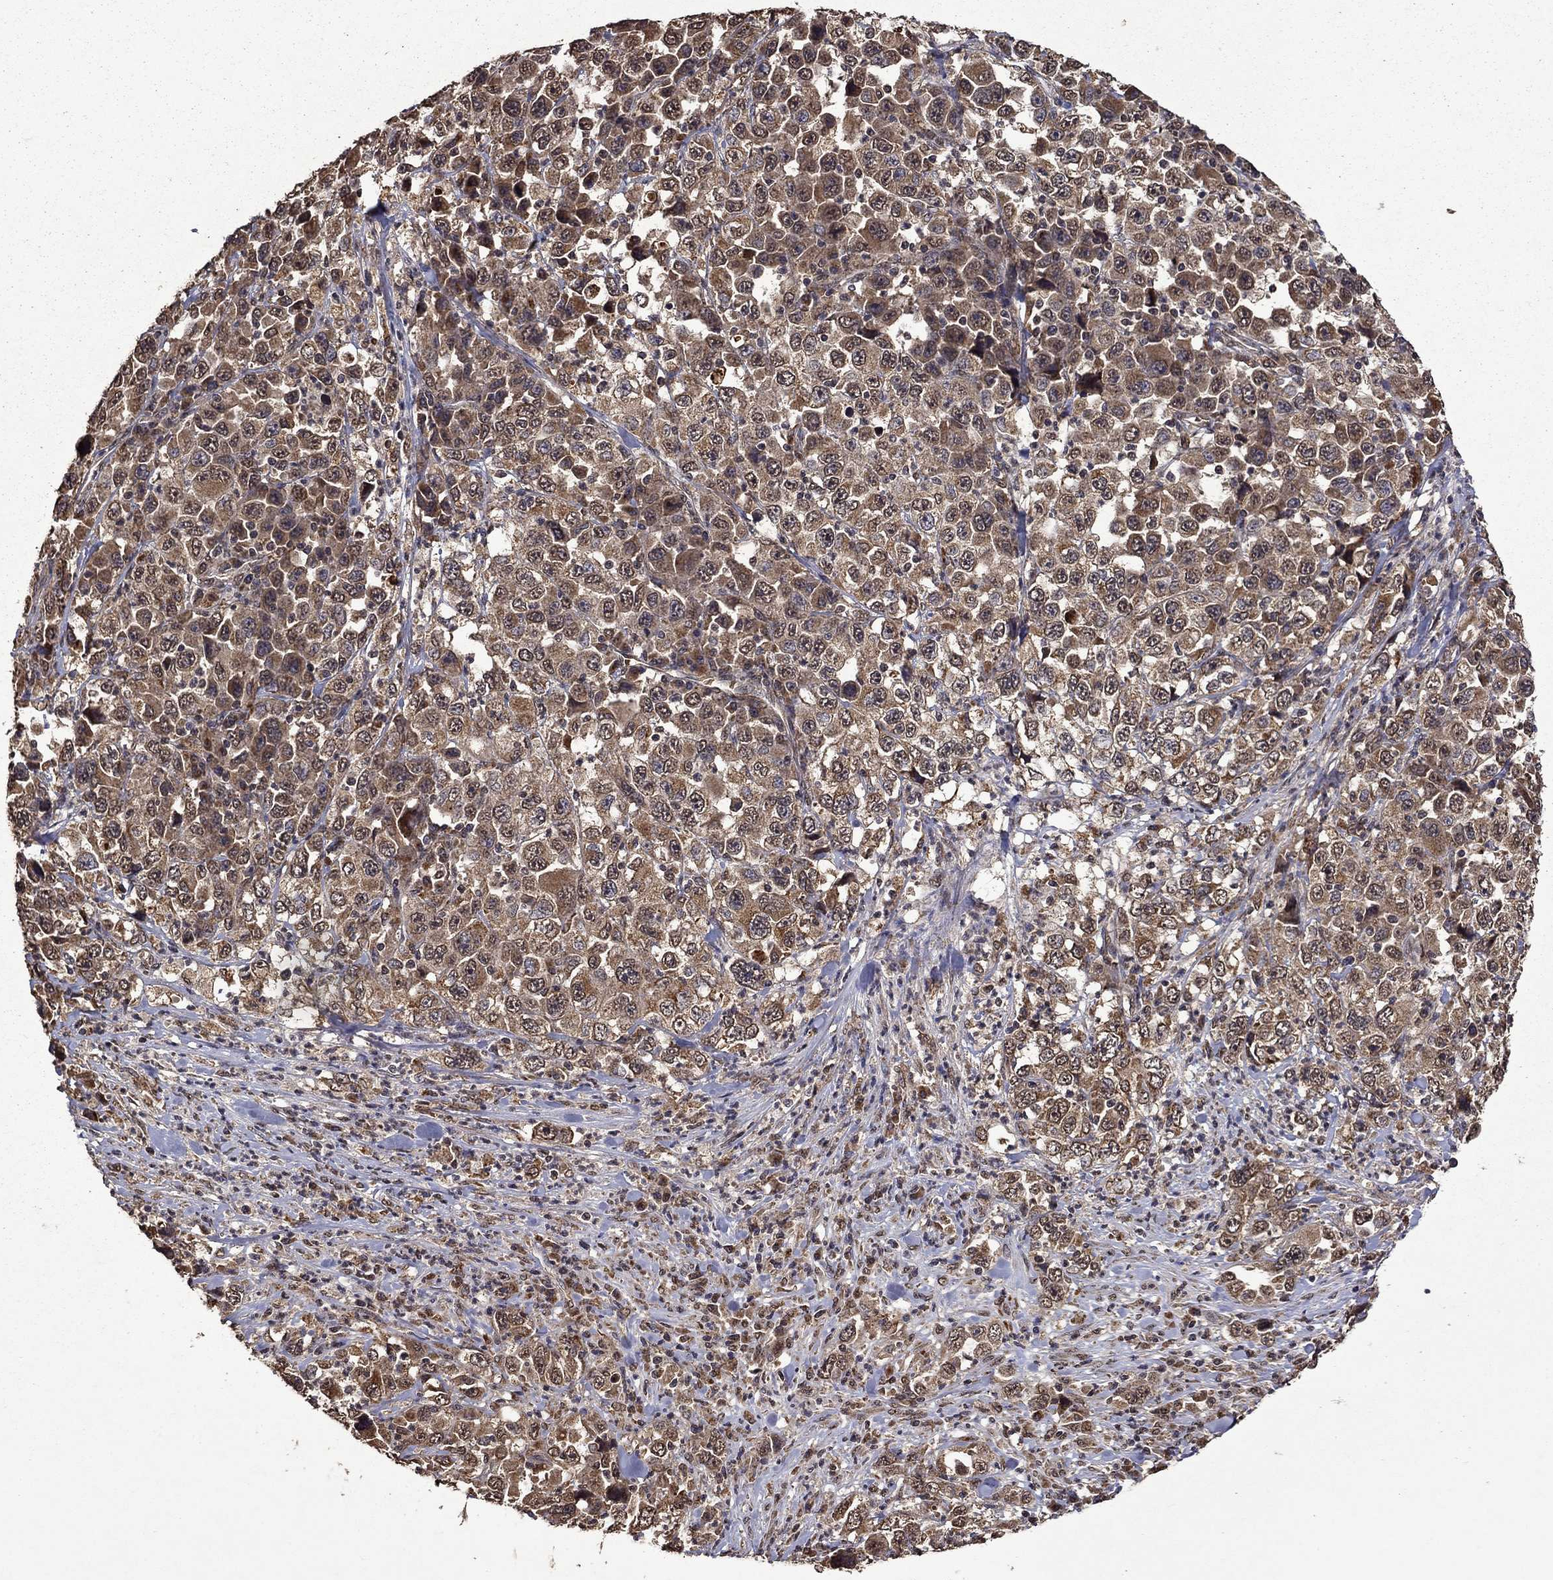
{"staining": {"intensity": "moderate", "quantity": ">75%", "location": "cytoplasmic/membranous"}, "tissue": "stomach cancer", "cell_type": "Tumor cells", "image_type": "cancer", "snomed": [{"axis": "morphology", "description": "Normal tissue, NOS"}, {"axis": "morphology", "description": "Adenocarcinoma, NOS"}, {"axis": "topography", "description": "Stomach, upper"}, {"axis": "topography", "description": "Stomach"}], "caption": "Moderate cytoplasmic/membranous positivity is appreciated in about >75% of tumor cells in stomach cancer (adenocarcinoma).", "gene": "ITM2B", "patient": {"sex": "male", "age": 59}}